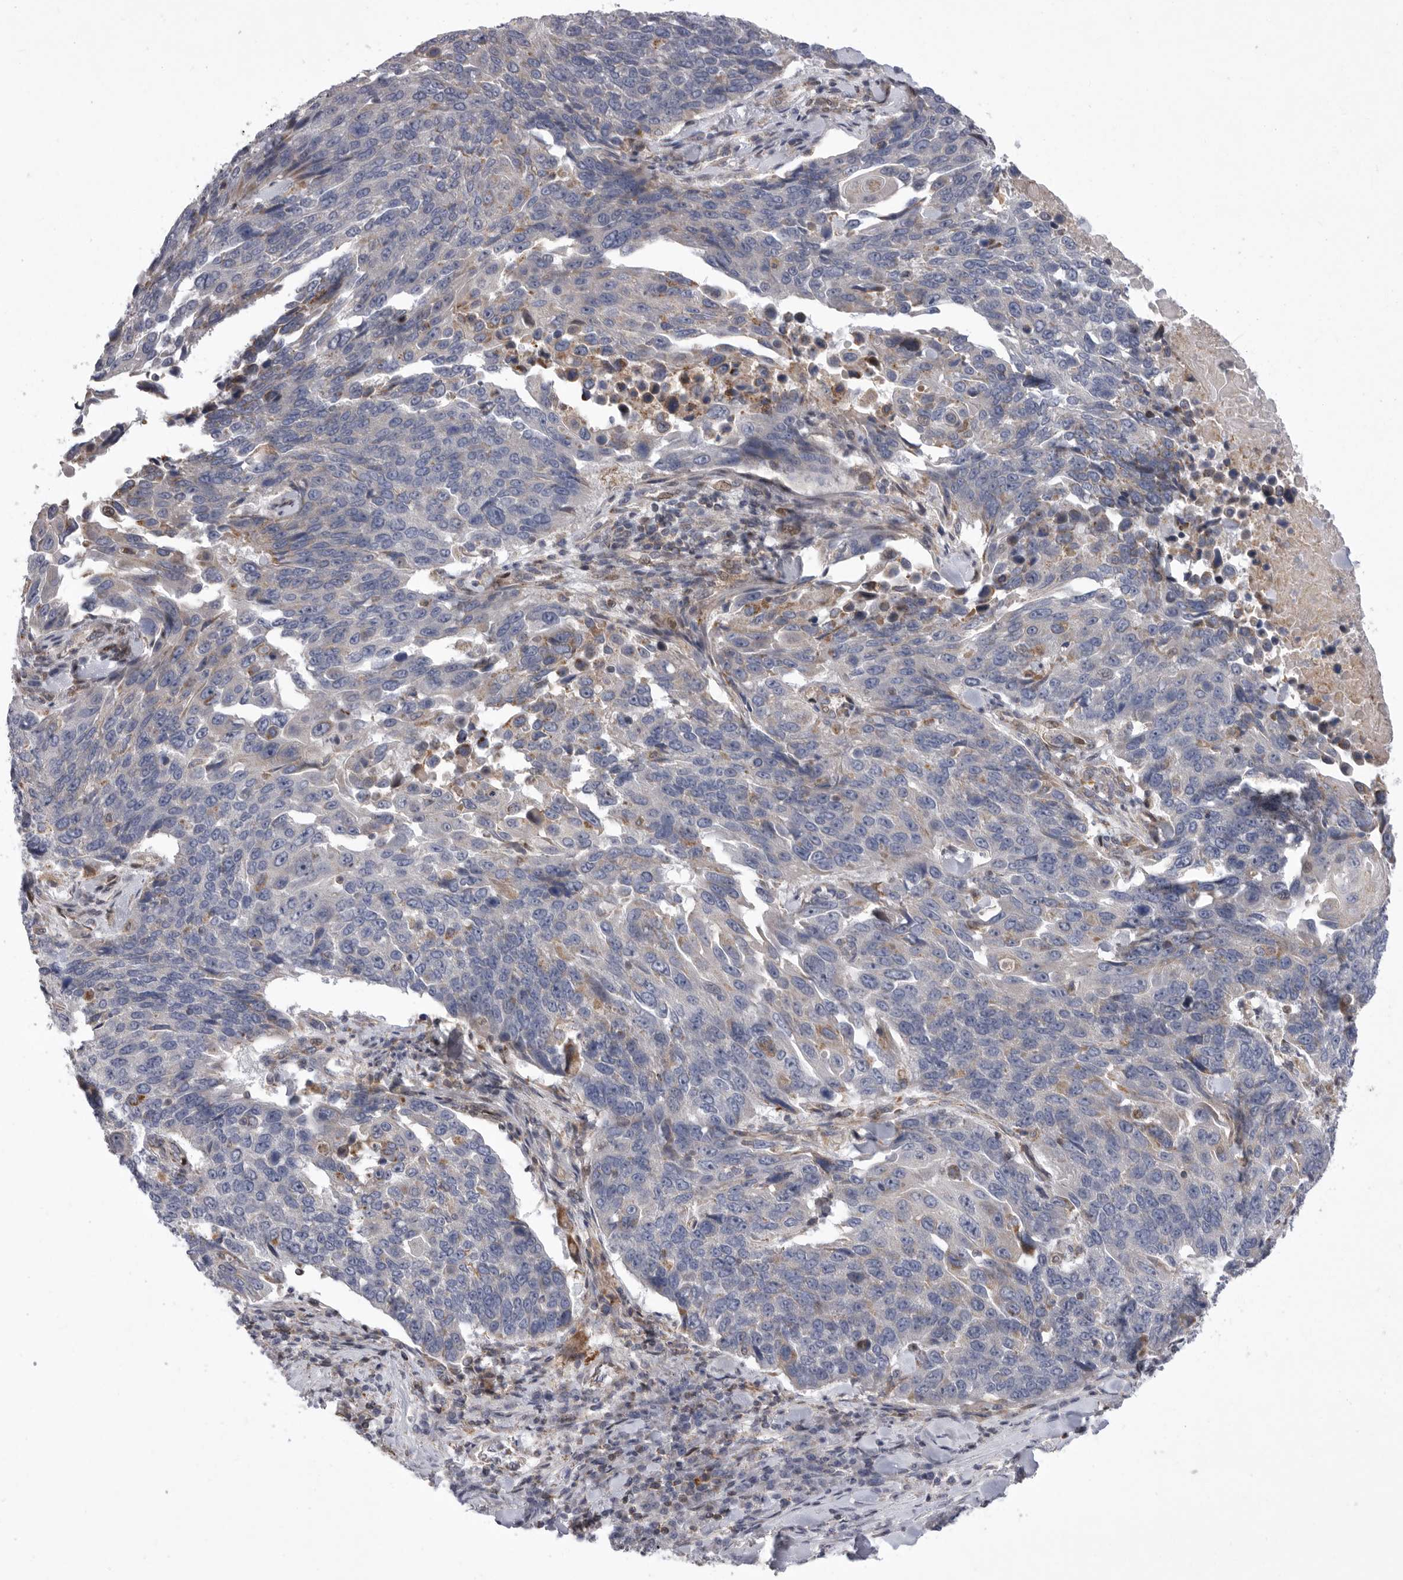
{"staining": {"intensity": "negative", "quantity": "none", "location": "none"}, "tissue": "lung cancer", "cell_type": "Tumor cells", "image_type": "cancer", "snomed": [{"axis": "morphology", "description": "Squamous cell carcinoma, NOS"}, {"axis": "topography", "description": "Lung"}], "caption": "Immunohistochemistry (IHC) of lung cancer (squamous cell carcinoma) demonstrates no positivity in tumor cells. (DAB immunohistochemistry (IHC) with hematoxylin counter stain).", "gene": "MPZL1", "patient": {"sex": "male", "age": 66}}